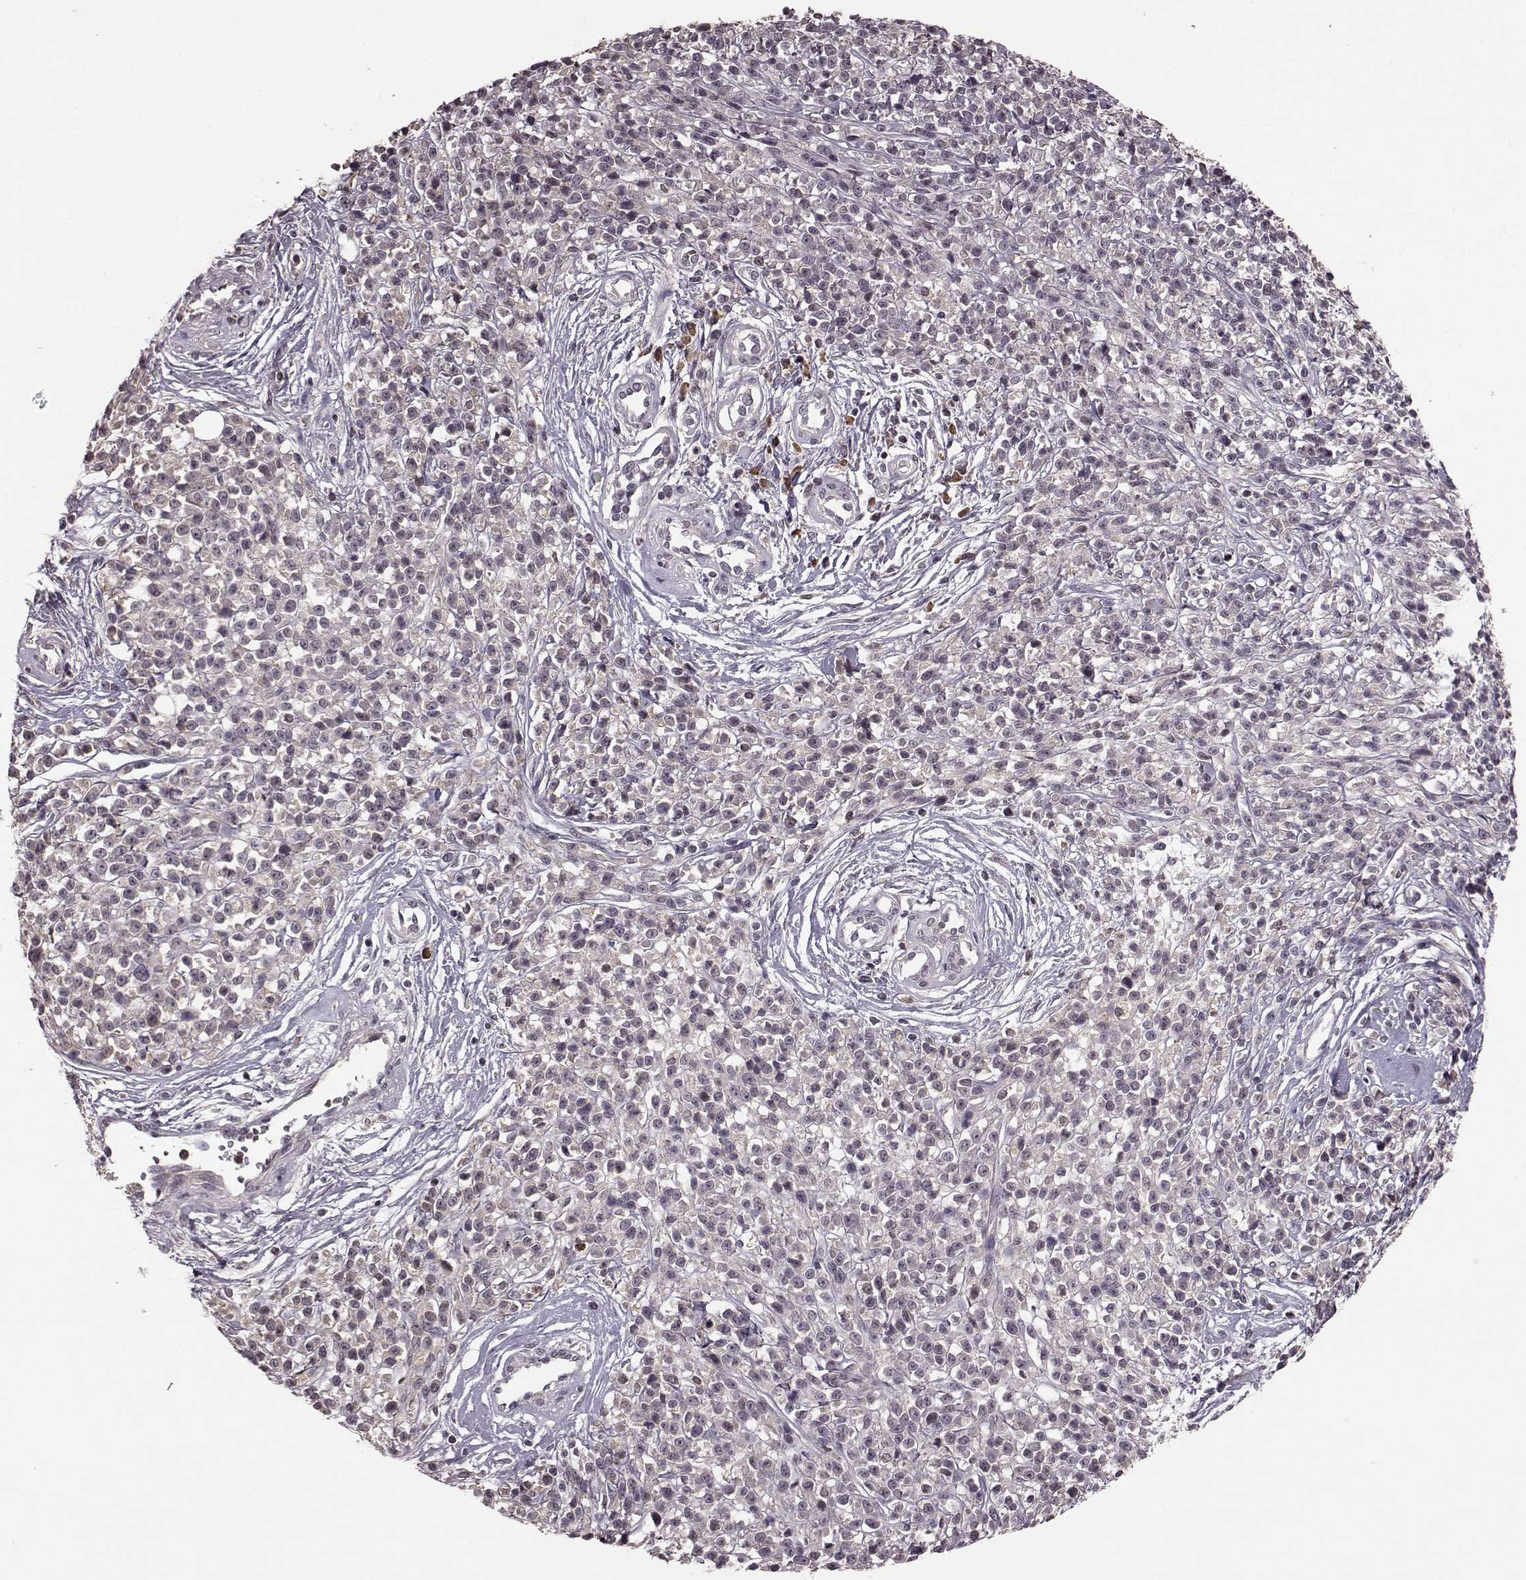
{"staining": {"intensity": "negative", "quantity": "none", "location": "none"}, "tissue": "melanoma", "cell_type": "Tumor cells", "image_type": "cancer", "snomed": [{"axis": "morphology", "description": "Malignant melanoma, NOS"}, {"axis": "topography", "description": "Skin"}, {"axis": "topography", "description": "Skin of trunk"}], "caption": "An image of human melanoma is negative for staining in tumor cells.", "gene": "NRL", "patient": {"sex": "male", "age": 74}}